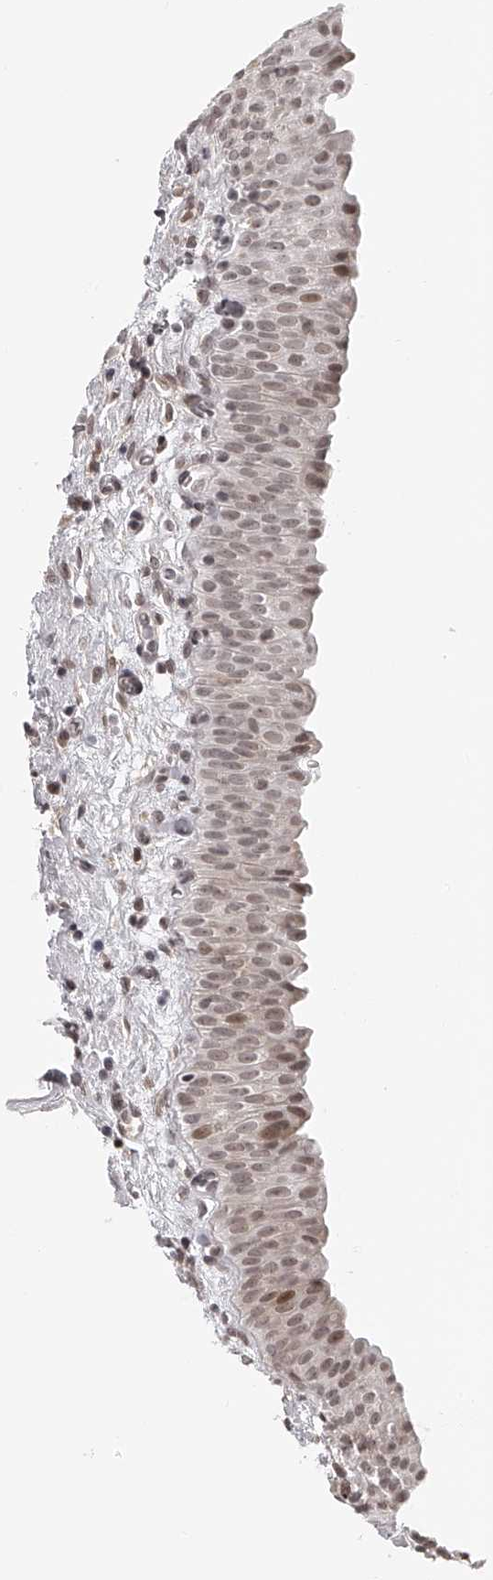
{"staining": {"intensity": "moderate", "quantity": ">75%", "location": "cytoplasmic/membranous,nuclear"}, "tissue": "urinary bladder", "cell_type": "Urothelial cells", "image_type": "normal", "snomed": [{"axis": "morphology", "description": "Normal tissue, NOS"}, {"axis": "topography", "description": "Urinary bladder"}], "caption": "Protein analysis of benign urinary bladder demonstrates moderate cytoplasmic/membranous,nuclear positivity in about >75% of urothelial cells. (Brightfield microscopy of DAB IHC at high magnification).", "gene": "ODF2L", "patient": {"sex": "male", "age": 82}}